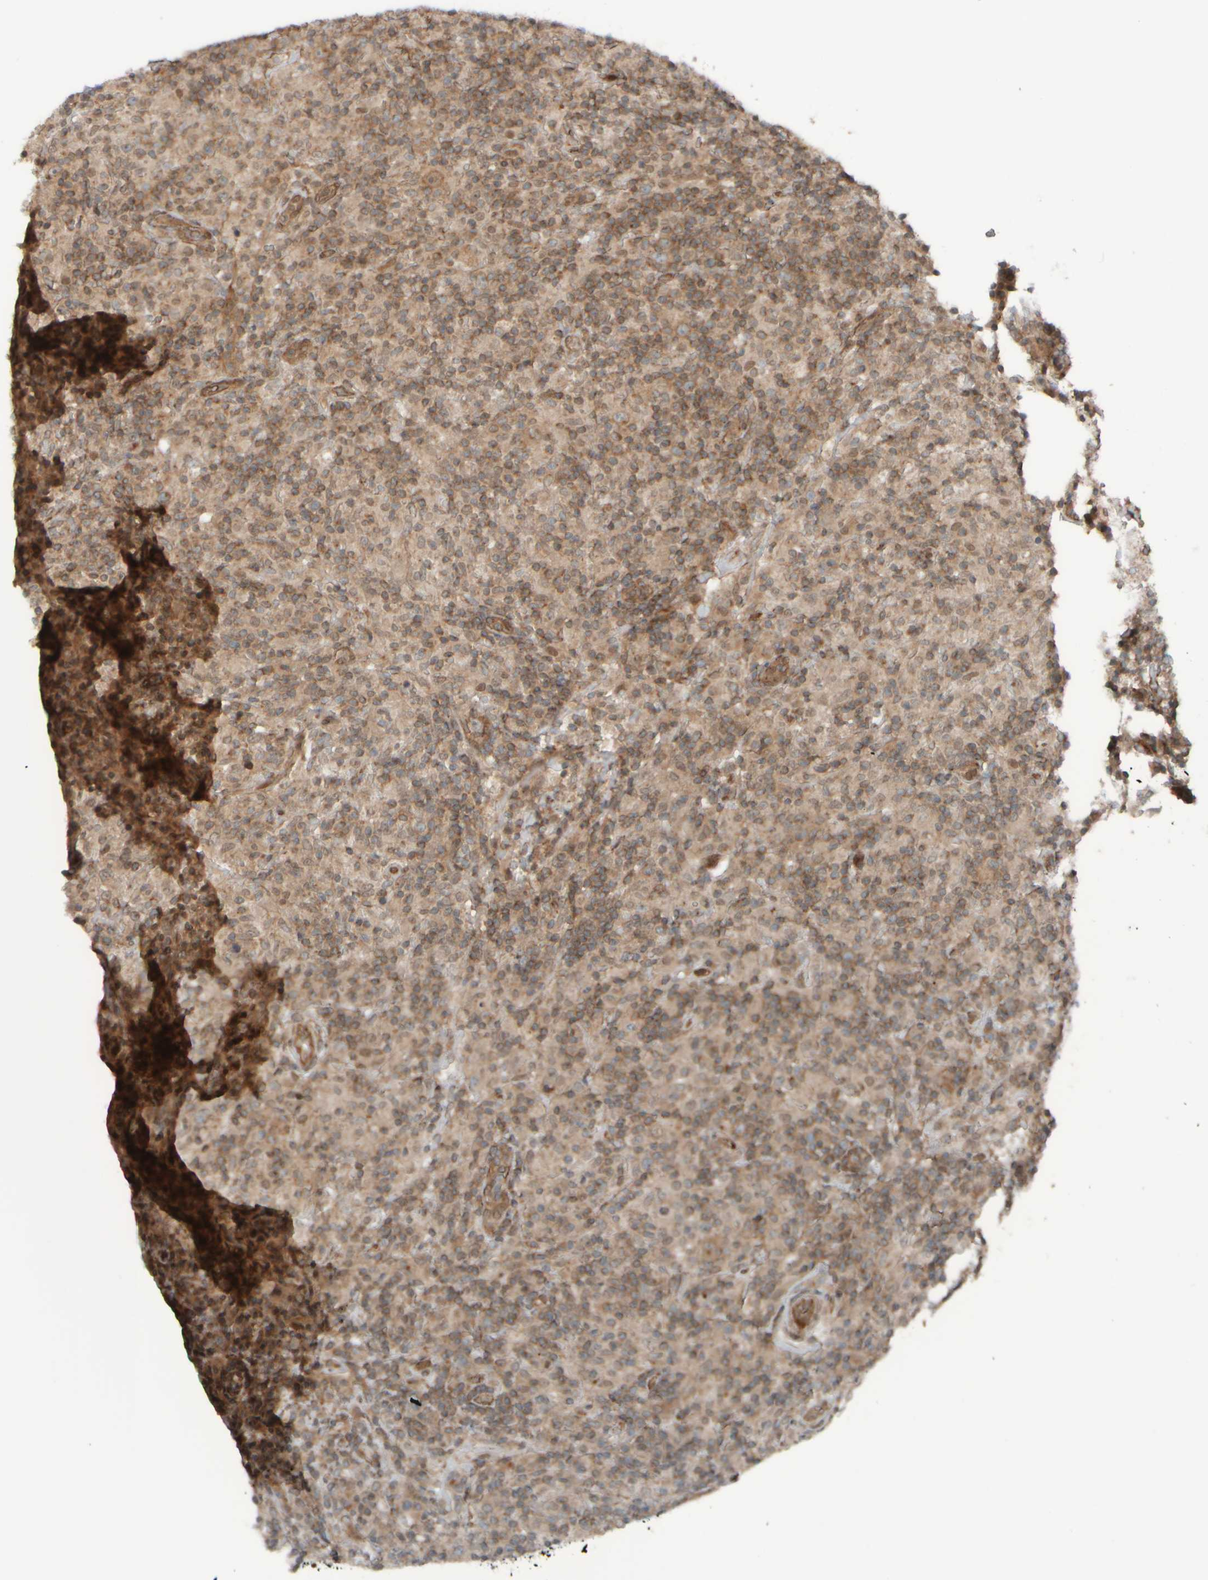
{"staining": {"intensity": "moderate", "quantity": ">75%", "location": "cytoplasmic/membranous"}, "tissue": "lymphoma", "cell_type": "Tumor cells", "image_type": "cancer", "snomed": [{"axis": "morphology", "description": "Hodgkin's disease, NOS"}, {"axis": "topography", "description": "Lymph node"}], "caption": "Protein staining of lymphoma tissue reveals moderate cytoplasmic/membranous expression in approximately >75% of tumor cells.", "gene": "GIGYF1", "patient": {"sex": "male", "age": 70}}